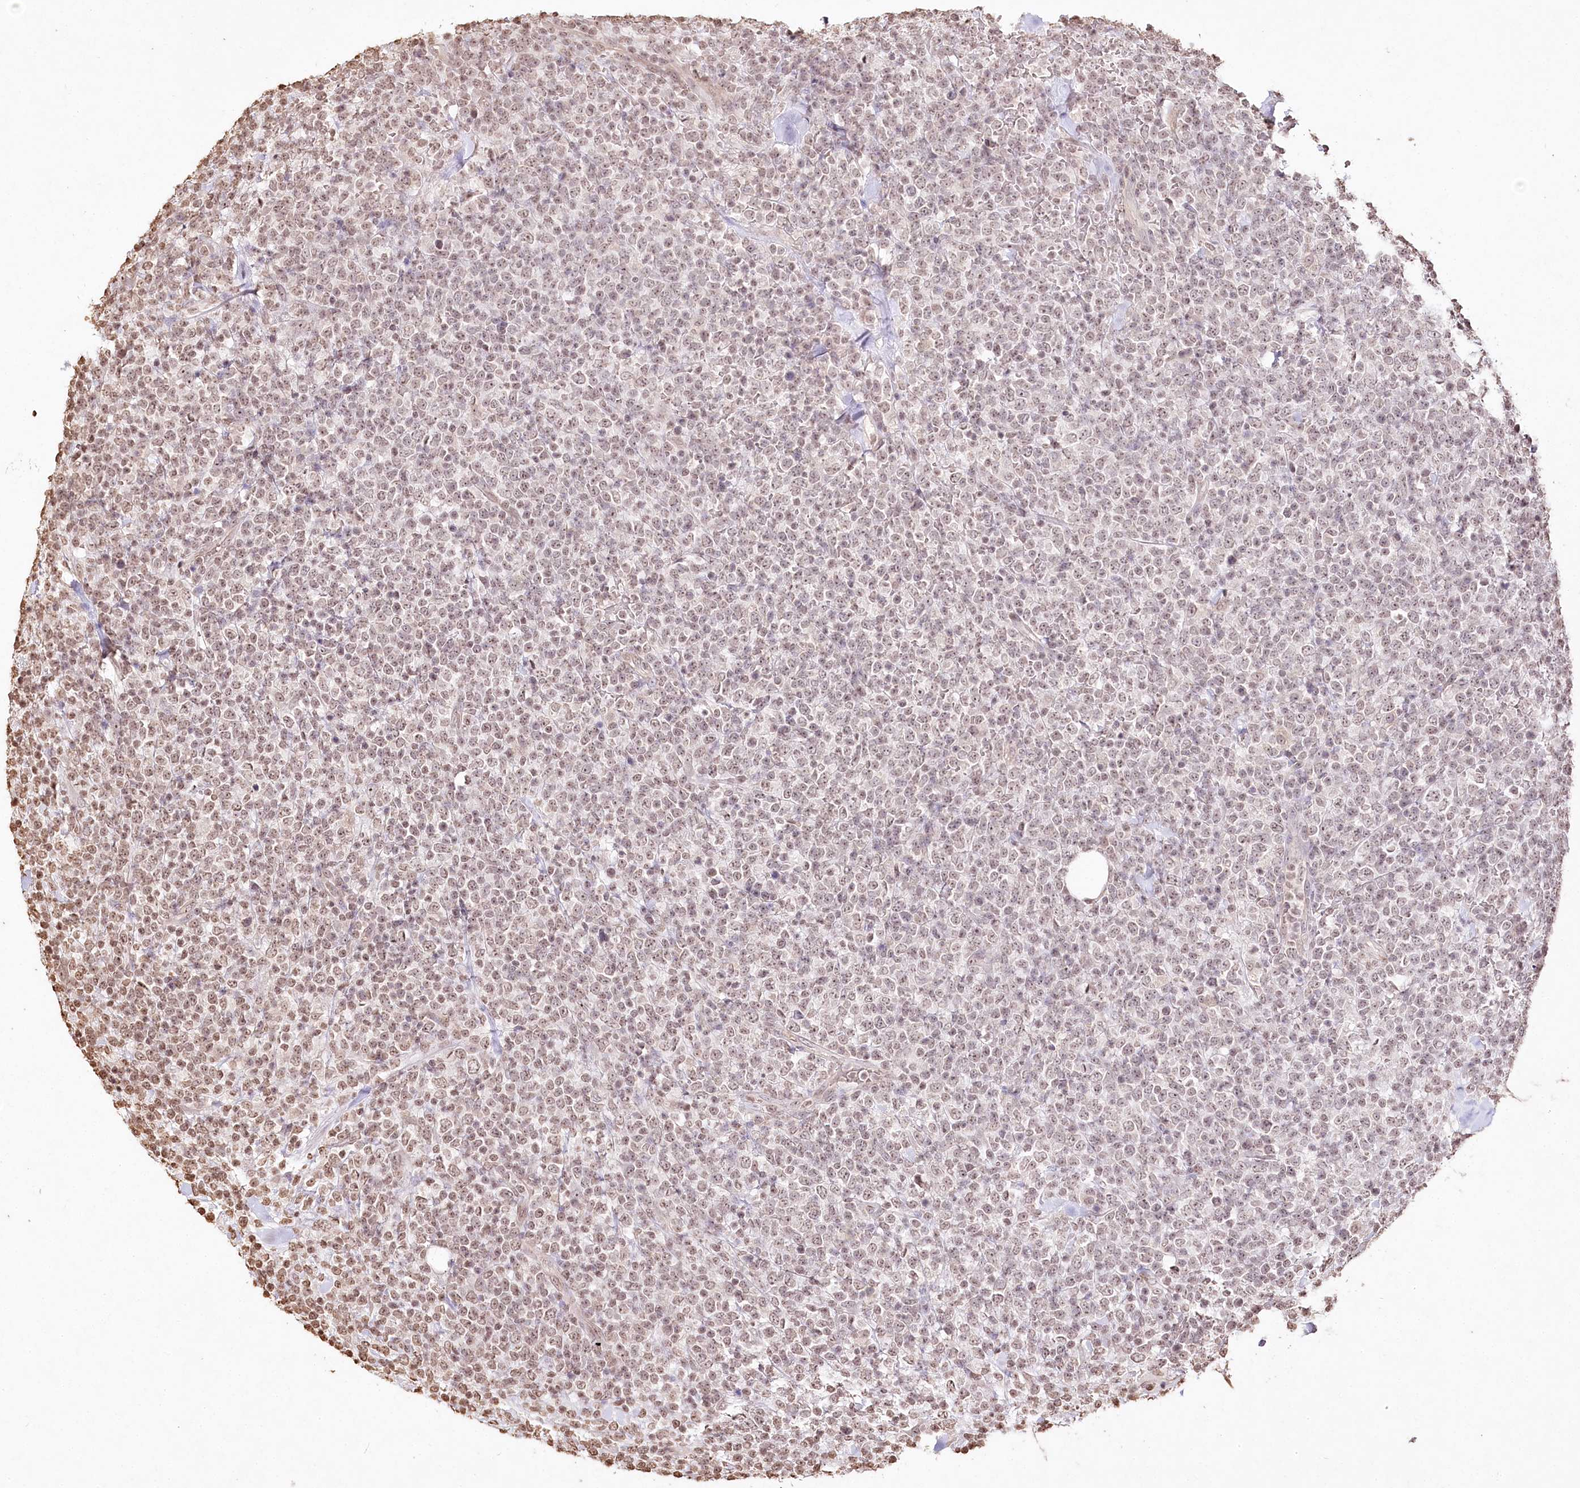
{"staining": {"intensity": "moderate", "quantity": ">75%", "location": "nuclear"}, "tissue": "lymphoma", "cell_type": "Tumor cells", "image_type": "cancer", "snomed": [{"axis": "morphology", "description": "Malignant lymphoma, non-Hodgkin's type, High grade"}, {"axis": "topography", "description": "Colon"}], "caption": "A histopathology image of human lymphoma stained for a protein demonstrates moderate nuclear brown staining in tumor cells.", "gene": "DMXL1", "patient": {"sex": "female", "age": 53}}